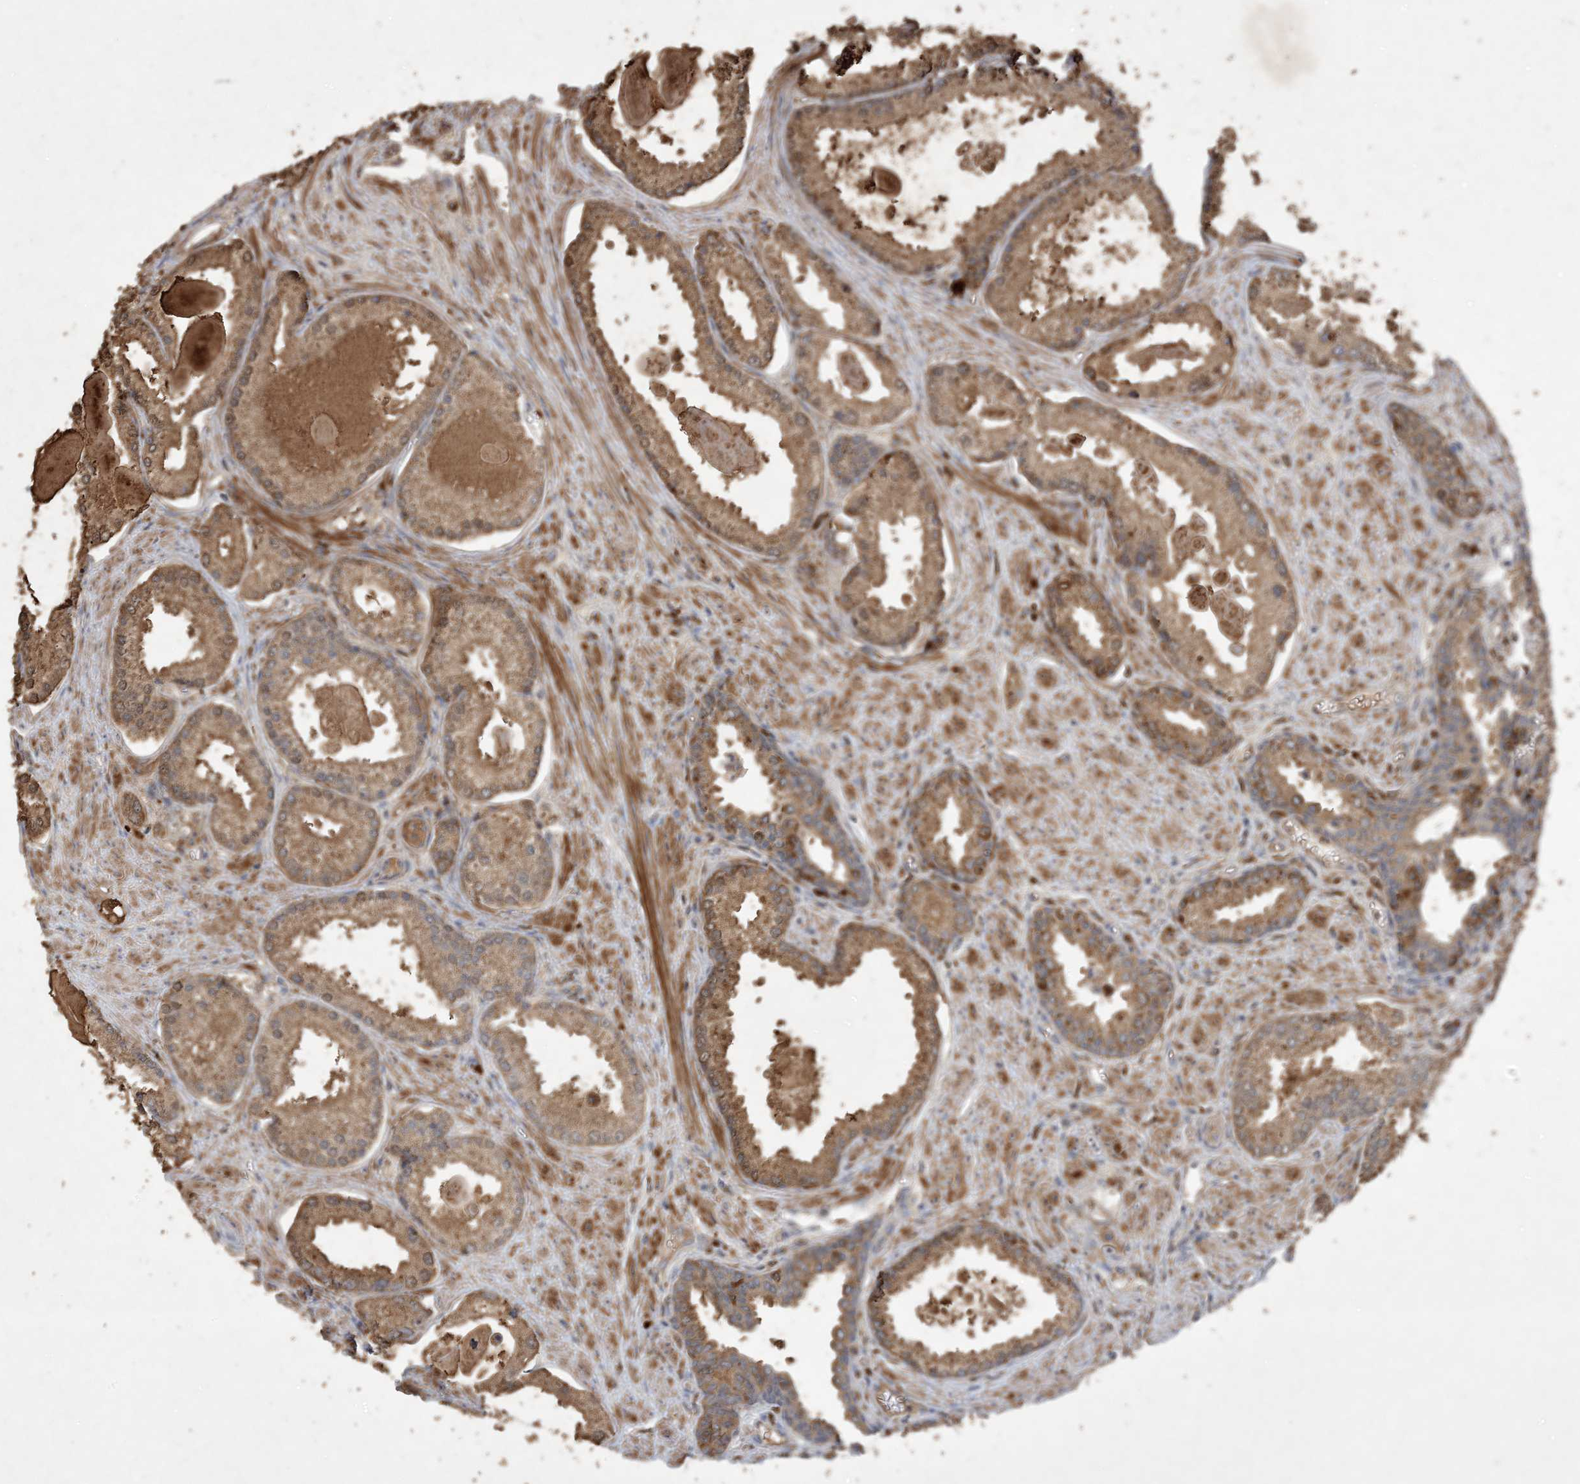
{"staining": {"intensity": "moderate", "quantity": ">75%", "location": "cytoplasmic/membranous"}, "tissue": "prostate cancer", "cell_type": "Tumor cells", "image_type": "cancer", "snomed": [{"axis": "morphology", "description": "Adenocarcinoma, Low grade"}, {"axis": "topography", "description": "Prostate"}], "caption": "Immunohistochemical staining of adenocarcinoma (low-grade) (prostate) demonstrates medium levels of moderate cytoplasmic/membranous protein positivity in about >75% of tumor cells. (Stains: DAB (3,3'-diaminobenzidine) in brown, nuclei in blue, Microscopy: brightfield microscopy at high magnification).", "gene": "MASP2", "patient": {"sex": "male", "age": 54}}